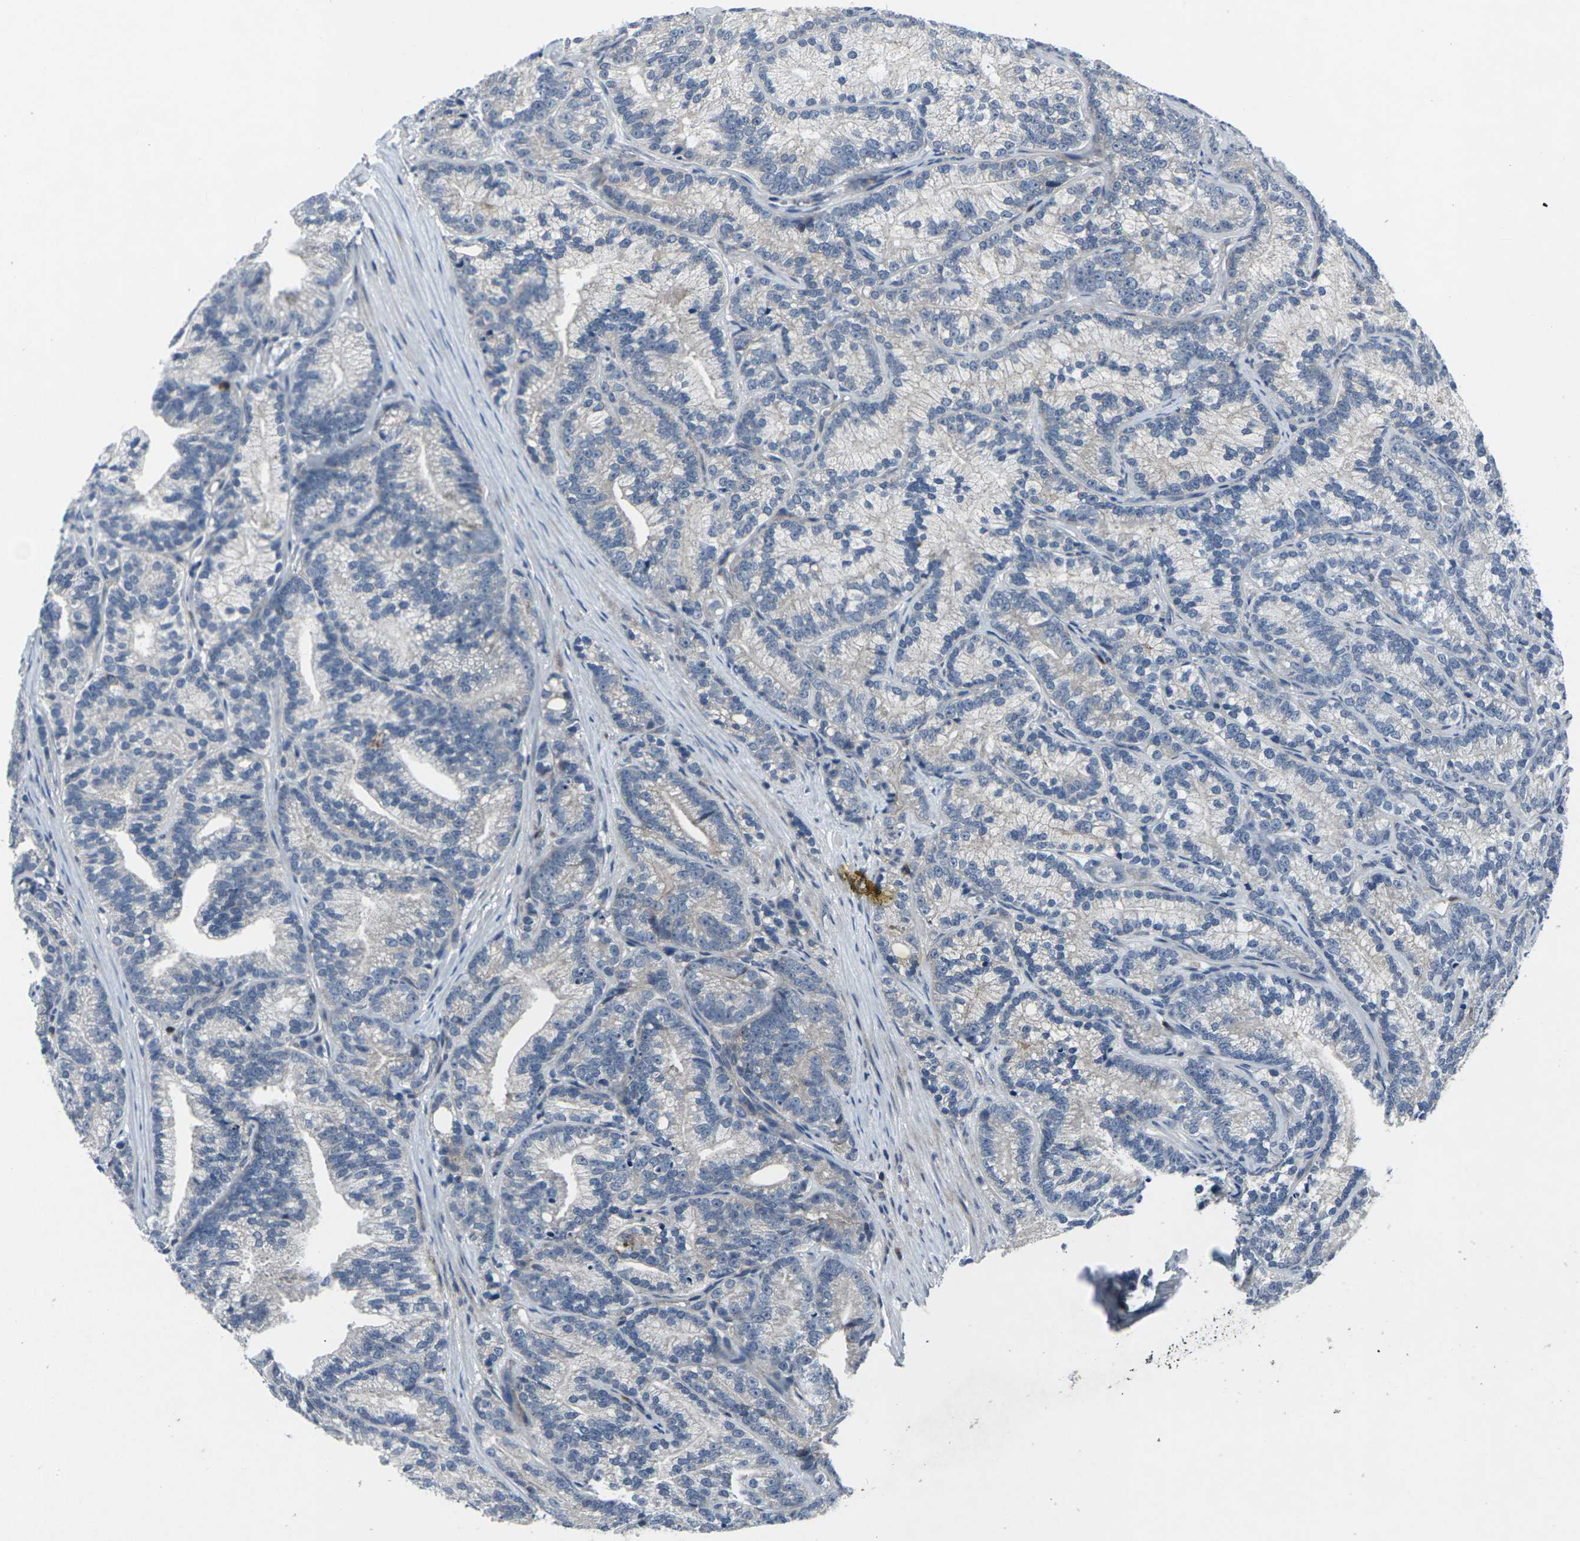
{"staining": {"intensity": "negative", "quantity": "none", "location": "none"}, "tissue": "prostate cancer", "cell_type": "Tumor cells", "image_type": "cancer", "snomed": [{"axis": "morphology", "description": "Adenocarcinoma, Low grade"}, {"axis": "topography", "description": "Prostate"}], "caption": "Immunohistochemical staining of low-grade adenocarcinoma (prostate) shows no significant expression in tumor cells.", "gene": "STAT4", "patient": {"sex": "male", "age": 89}}